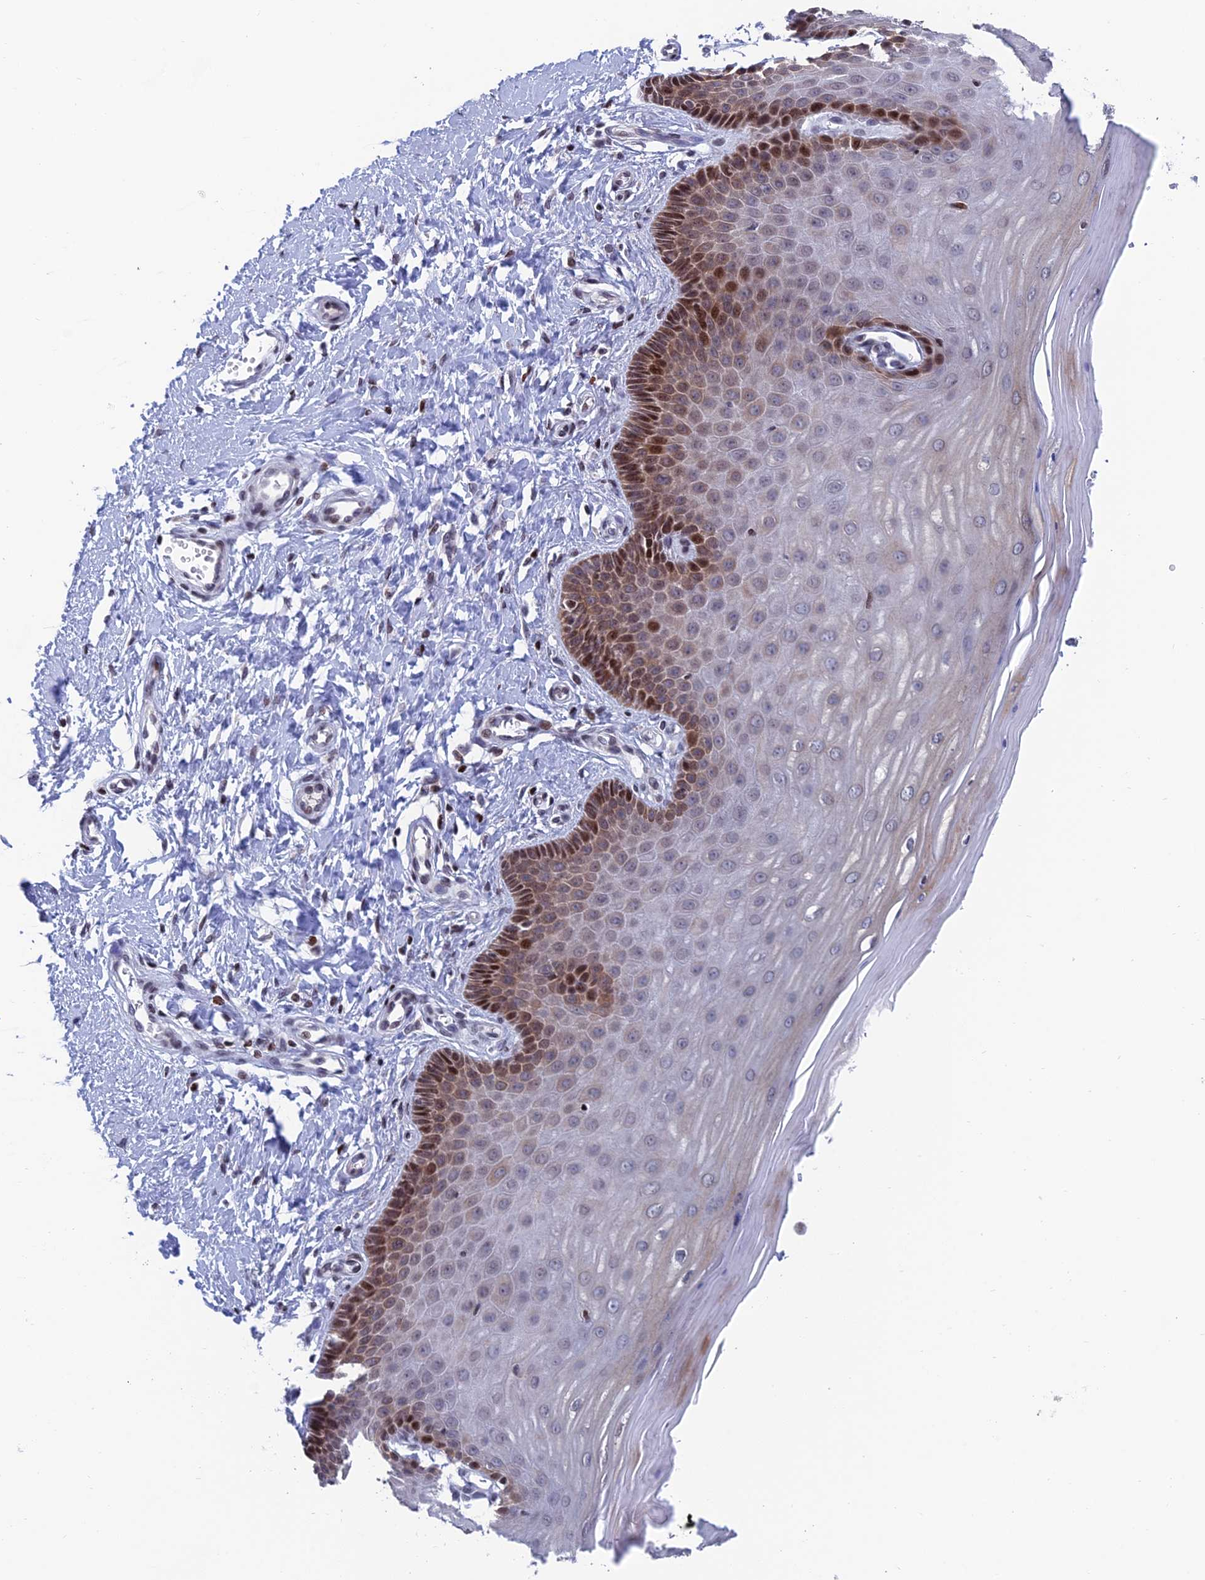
{"staining": {"intensity": "moderate", "quantity": "25%-75%", "location": "nuclear"}, "tissue": "cervix", "cell_type": "Glandular cells", "image_type": "normal", "snomed": [{"axis": "morphology", "description": "Normal tissue, NOS"}, {"axis": "topography", "description": "Cervix"}], "caption": "Immunohistochemical staining of normal human cervix demonstrates moderate nuclear protein expression in about 25%-75% of glandular cells.", "gene": "AFF3", "patient": {"sex": "female", "age": 55}}